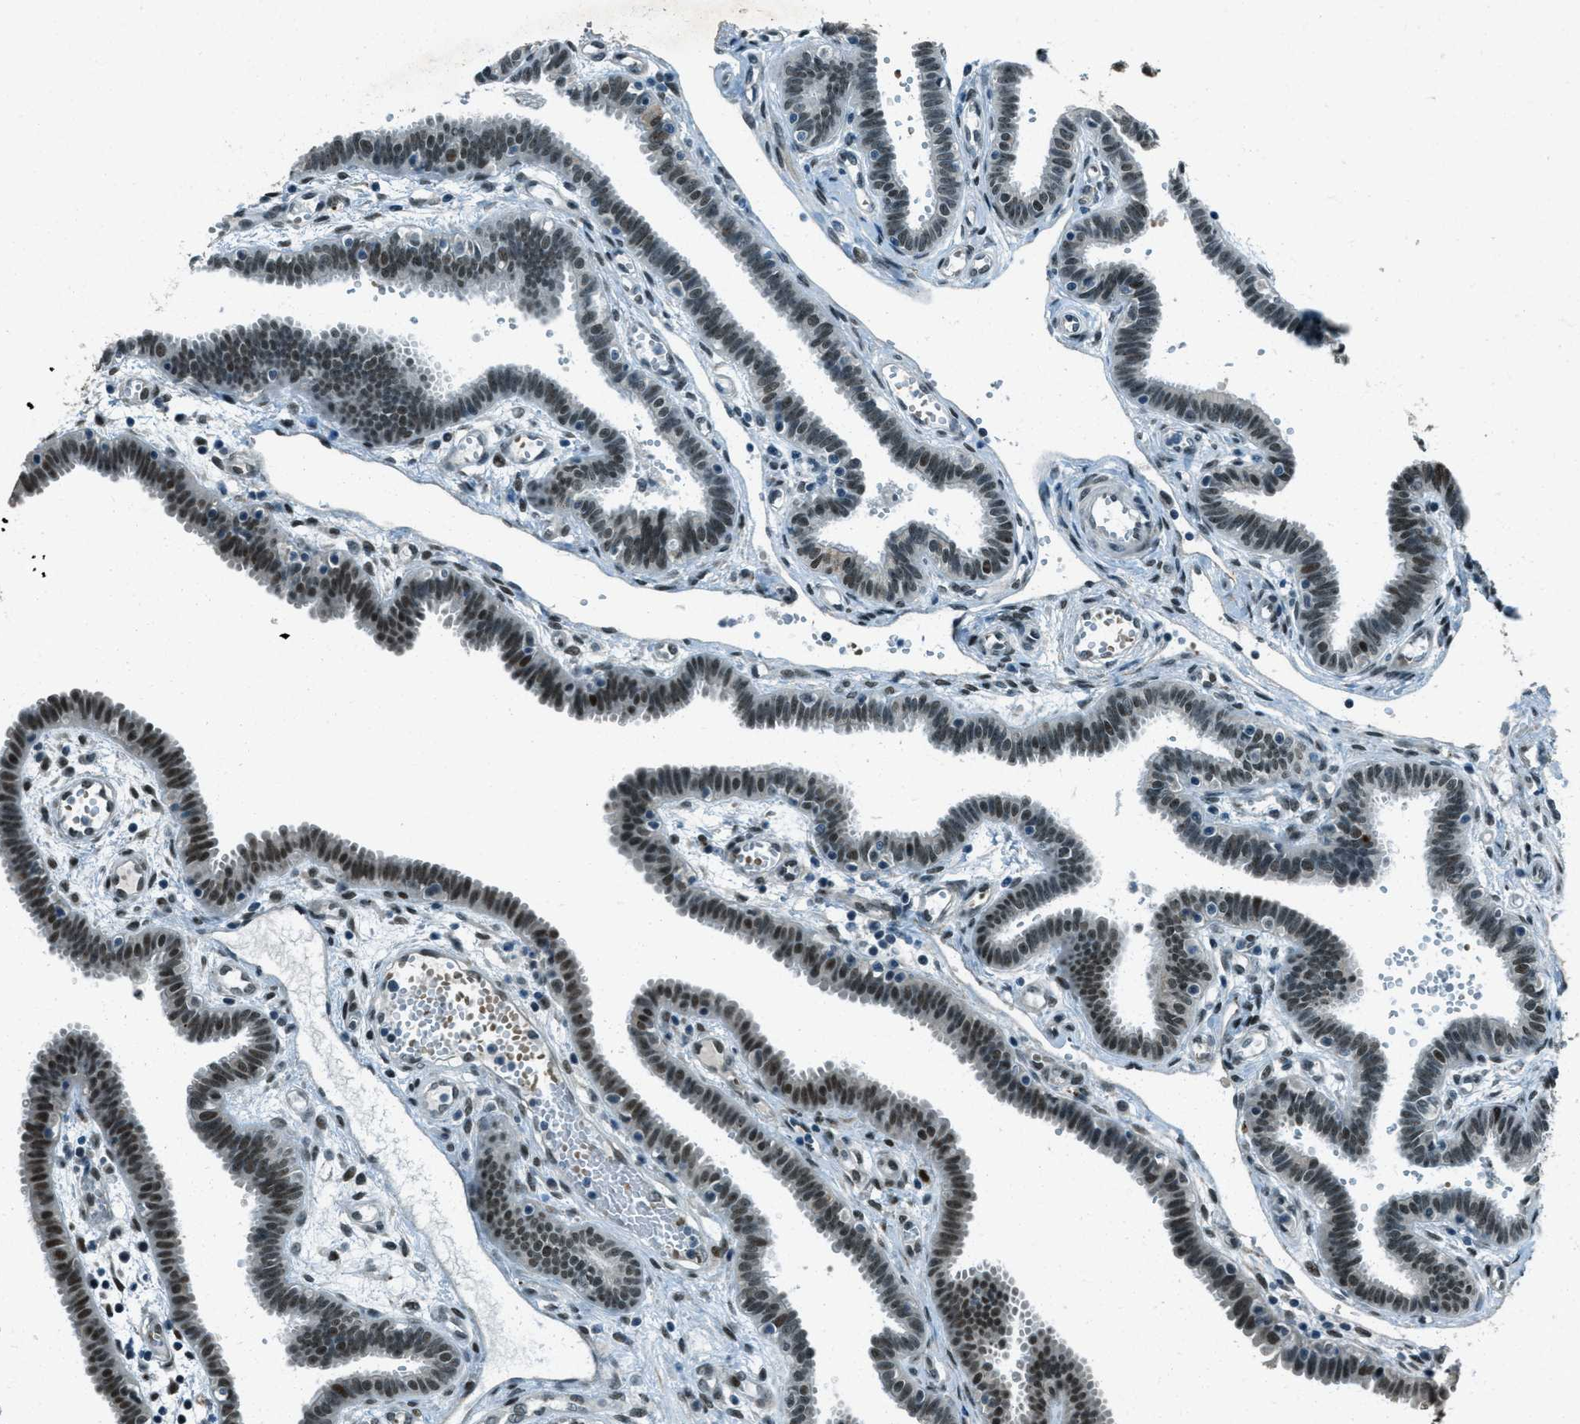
{"staining": {"intensity": "moderate", "quantity": "25%-75%", "location": "nuclear"}, "tissue": "fallopian tube", "cell_type": "Glandular cells", "image_type": "normal", "snomed": [{"axis": "morphology", "description": "Normal tissue, NOS"}, {"axis": "topography", "description": "Fallopian tube"}, {"axis": "topography", "description": "Placenta"}], "caption": "Glandular cells exhibit medium levels of moderate nuclear positivity in approximately 25%-75% of cells in normal human fallopian tube.", "gene": "TARDBP", "patient": {"sex": "female", "age": 32}}